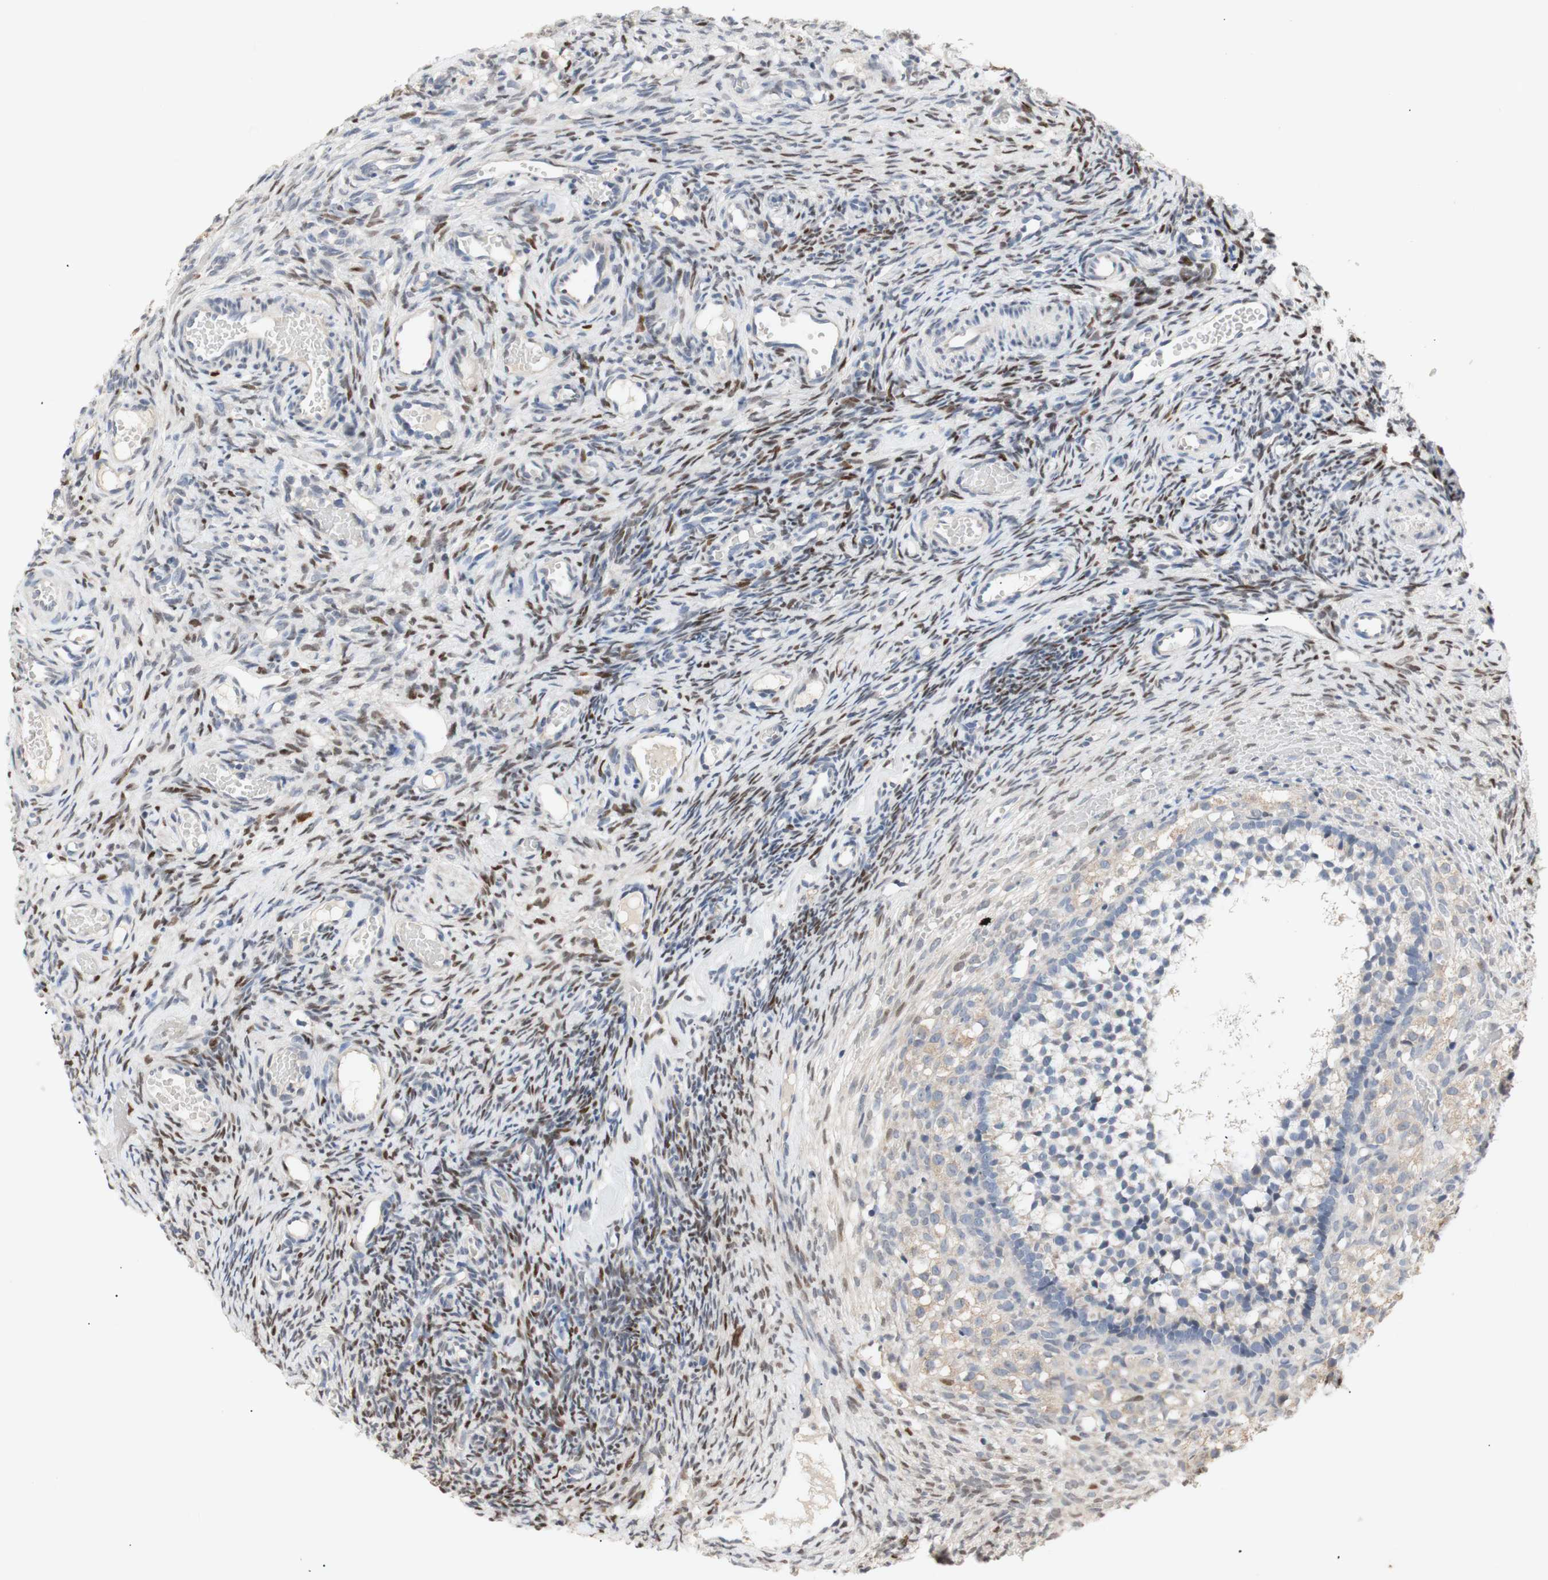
{"staining": {"intensity": "weak", "quantity": ">75%", "location": "cytoplasmic/membranous"}, "tissue": "ovary", "cell_type": "Follicle cells", "image_type": "normal", "snomed": [{"axis": "morphology", "description": "Normal tissue, NOS"}, {"axis": "topography", "description": "Ovary"}], "caption": "Ovary stained with a protein marker reveals weak staining in follicle cells.", "gene": "FOSB", "patient": {"sex": "female", "age": 35}}